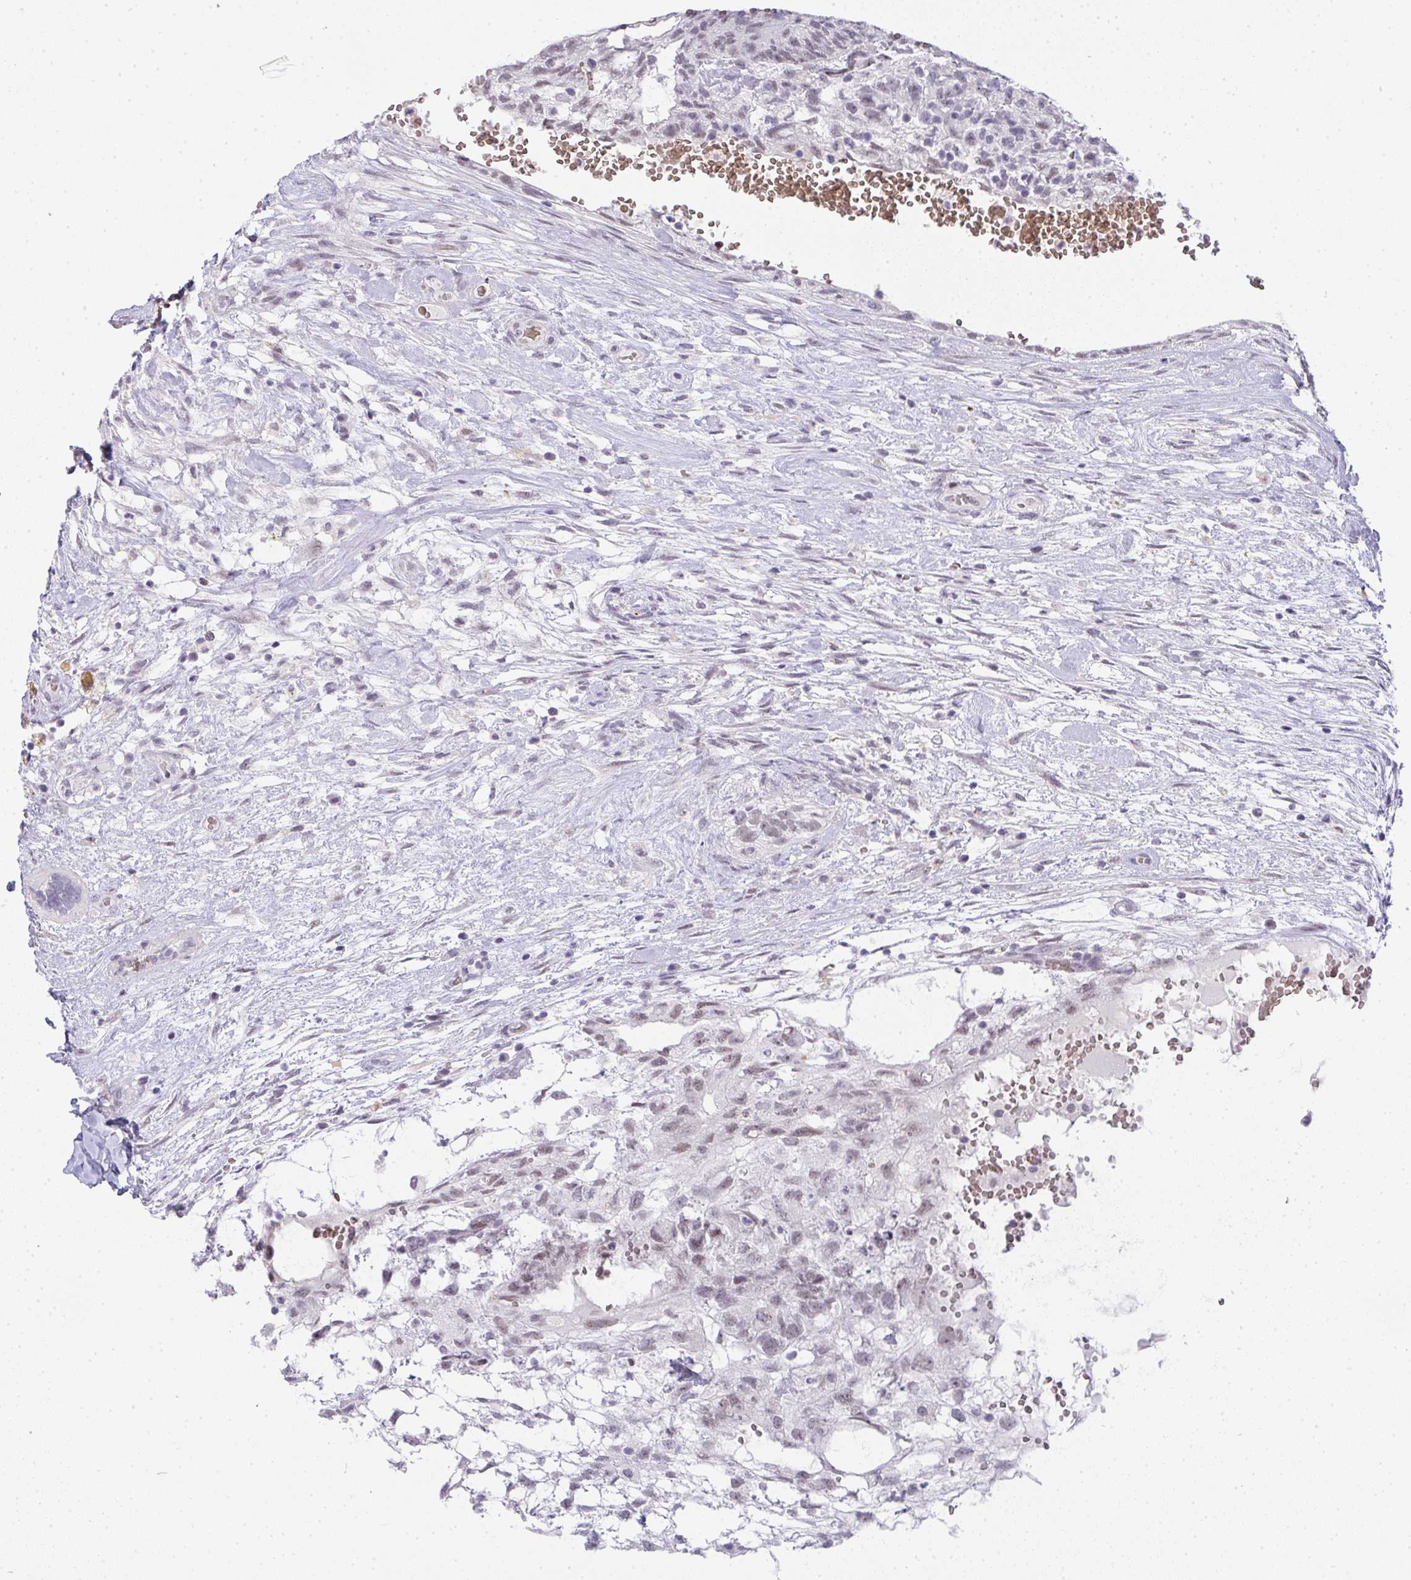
{"staining": {"intensity": "weak", "quantity": "<25%", "location": "nuclear"}, "tissue": "testis cancer", "cell_type": "Tumor cells", "image_type": "cancer", "snomed": [{"axis": "morphology", "description": "Normal tissue, NOS"}, {"axis": "morphology", "description": "Carcinoma, Embryonal, NOS"}, {"axis": "topography", "description": "Testis"}], "caption": "Protein analysis of testis cancer exhibits no significant staining in tumor cells.", "gene": "TNMD", "patient": {"sex": "male", "age": 32}}